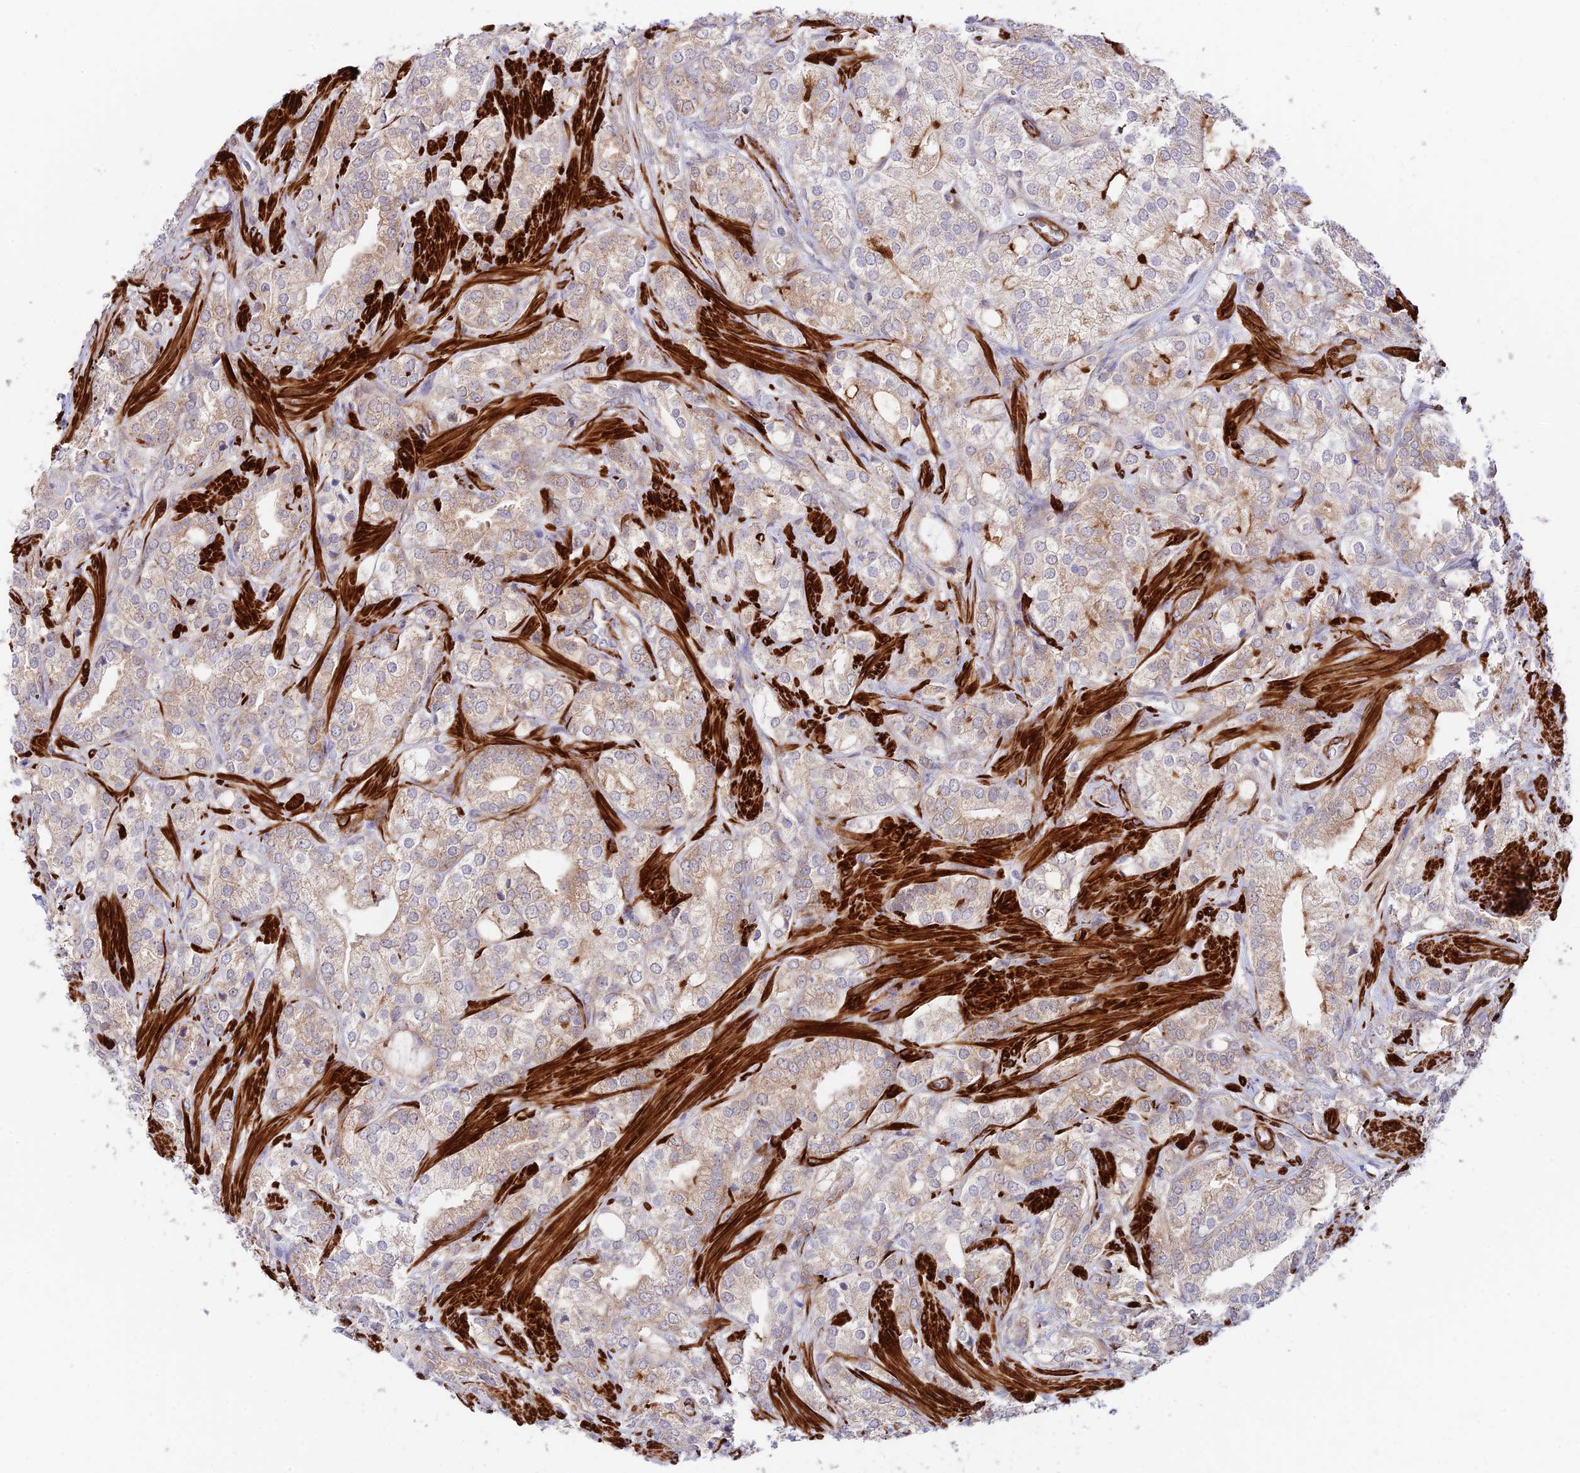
{"staining": {"intensity": "weak", "quantity": "25%-75%", "location": "cytoplasmic/membranous"}, "tissue": "prostate cancer", "cell_type": "Tumor cells", "image_type": "cancer", "snomed": [{"axis": "morphology", "description": "Adenocarcinoma, High grade"}, {"axis": "topography", "description": "Prostate"}], "caption": "Immunohistochemistry (IHC) (DAB (3,3'-diaminobenzidine)) staining of human adenocarcinoma (high-grade) (prostate) shows weak cytoplasmic/membranous protein positivity in approximately 25%-75% of tumor cells.", "gene": "ANKRD50", "patient": {"sex": "male", "age": 50}}